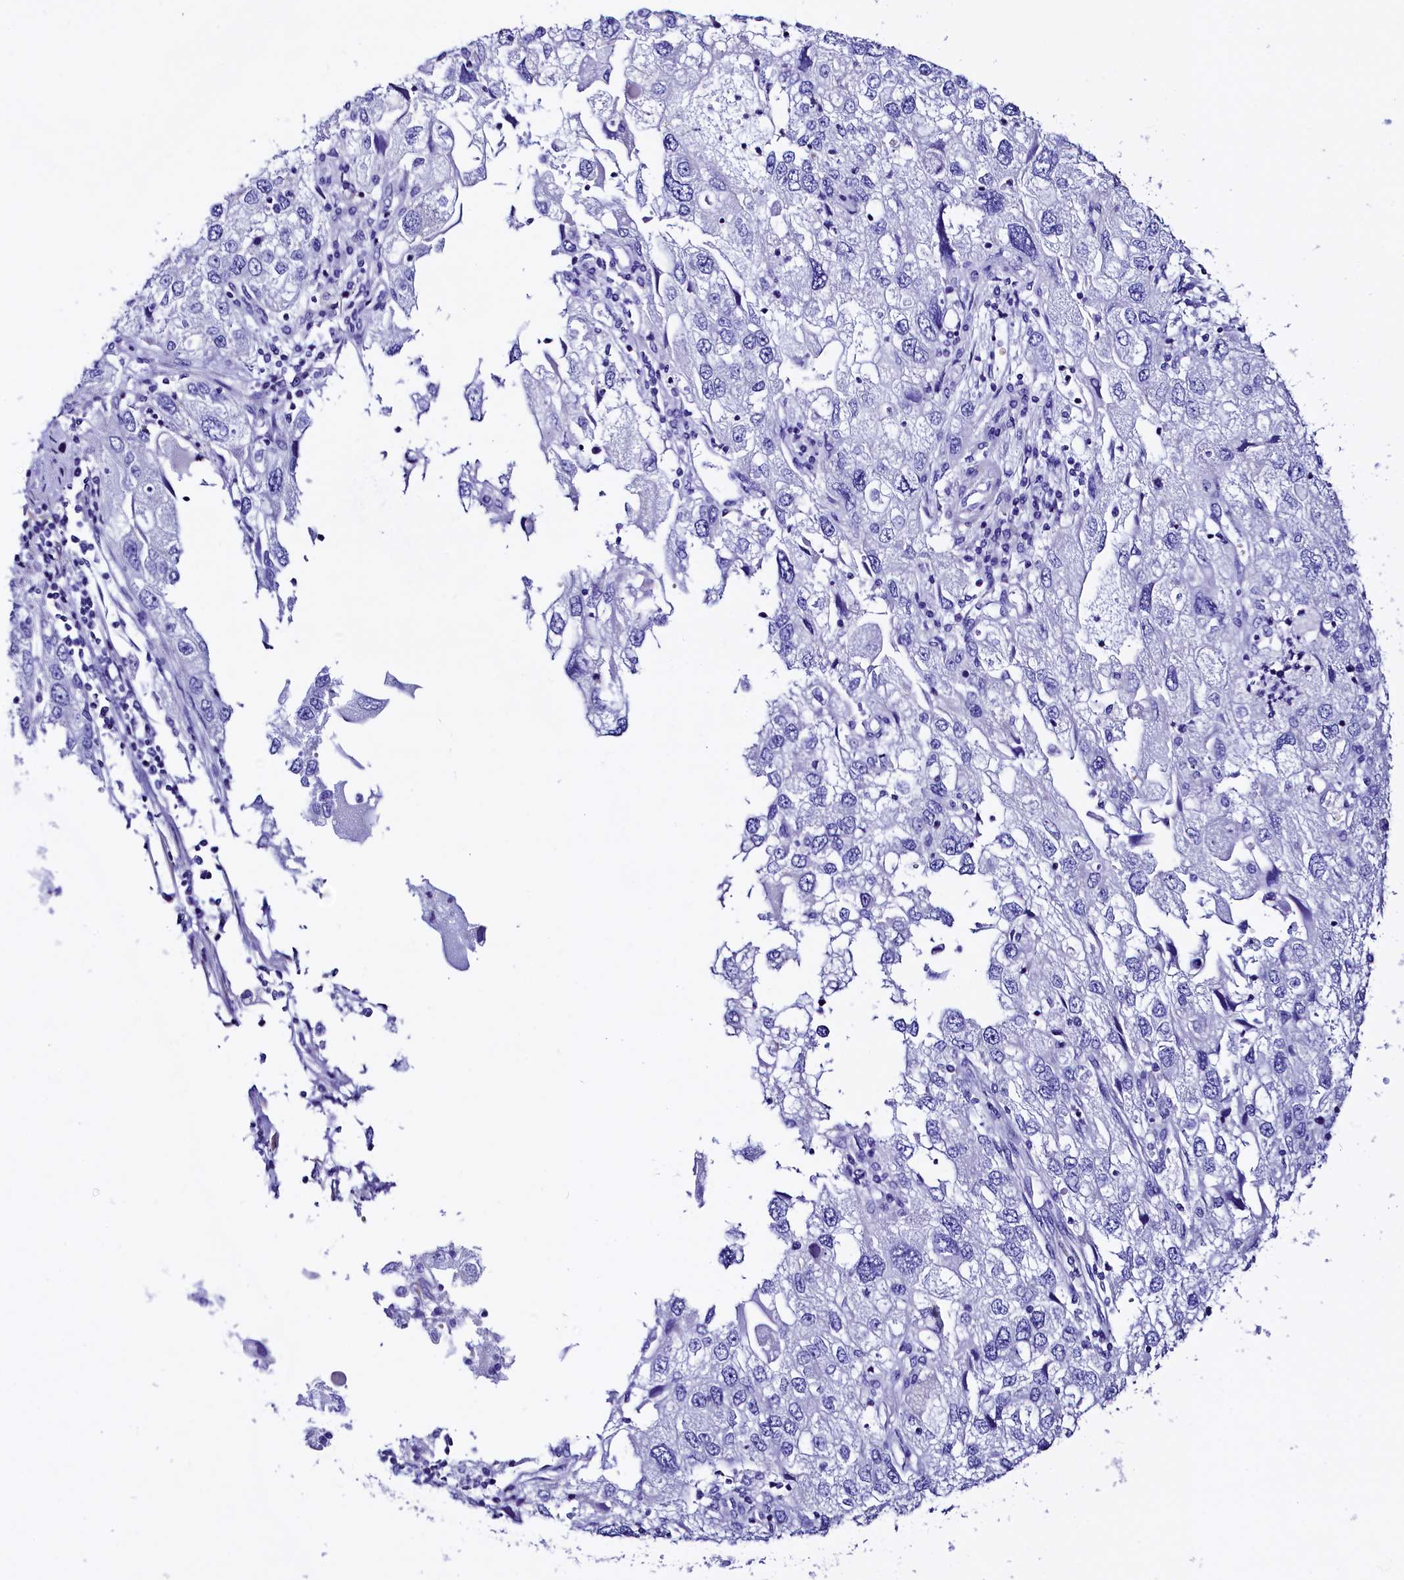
{"staining": {"intensity": "negative", "quantity": "none", "location": "none"}, "tissue": "endometrial cancer", "cell_type": "Tumor cells", "image_type": "cancer", "snomed": [{"axis": "morphology", "description": "Adenocarcinoma, NOS"}, {"axis": "topography", "description": "Endometrium"}], "caption": "DAB immunohistochemical staining of endometrial adenocarcinoma exhibits no significant positivity in tumor cells. The staining was performed using DAB (3,3'-diaminobenzidine) to visualize the protein expression in brown, while the nuclei were stained in blue with hematoxylin (Magnification: 20x).", "gene": "RBP3", "patient": {"sex": "female", "age": 49}}